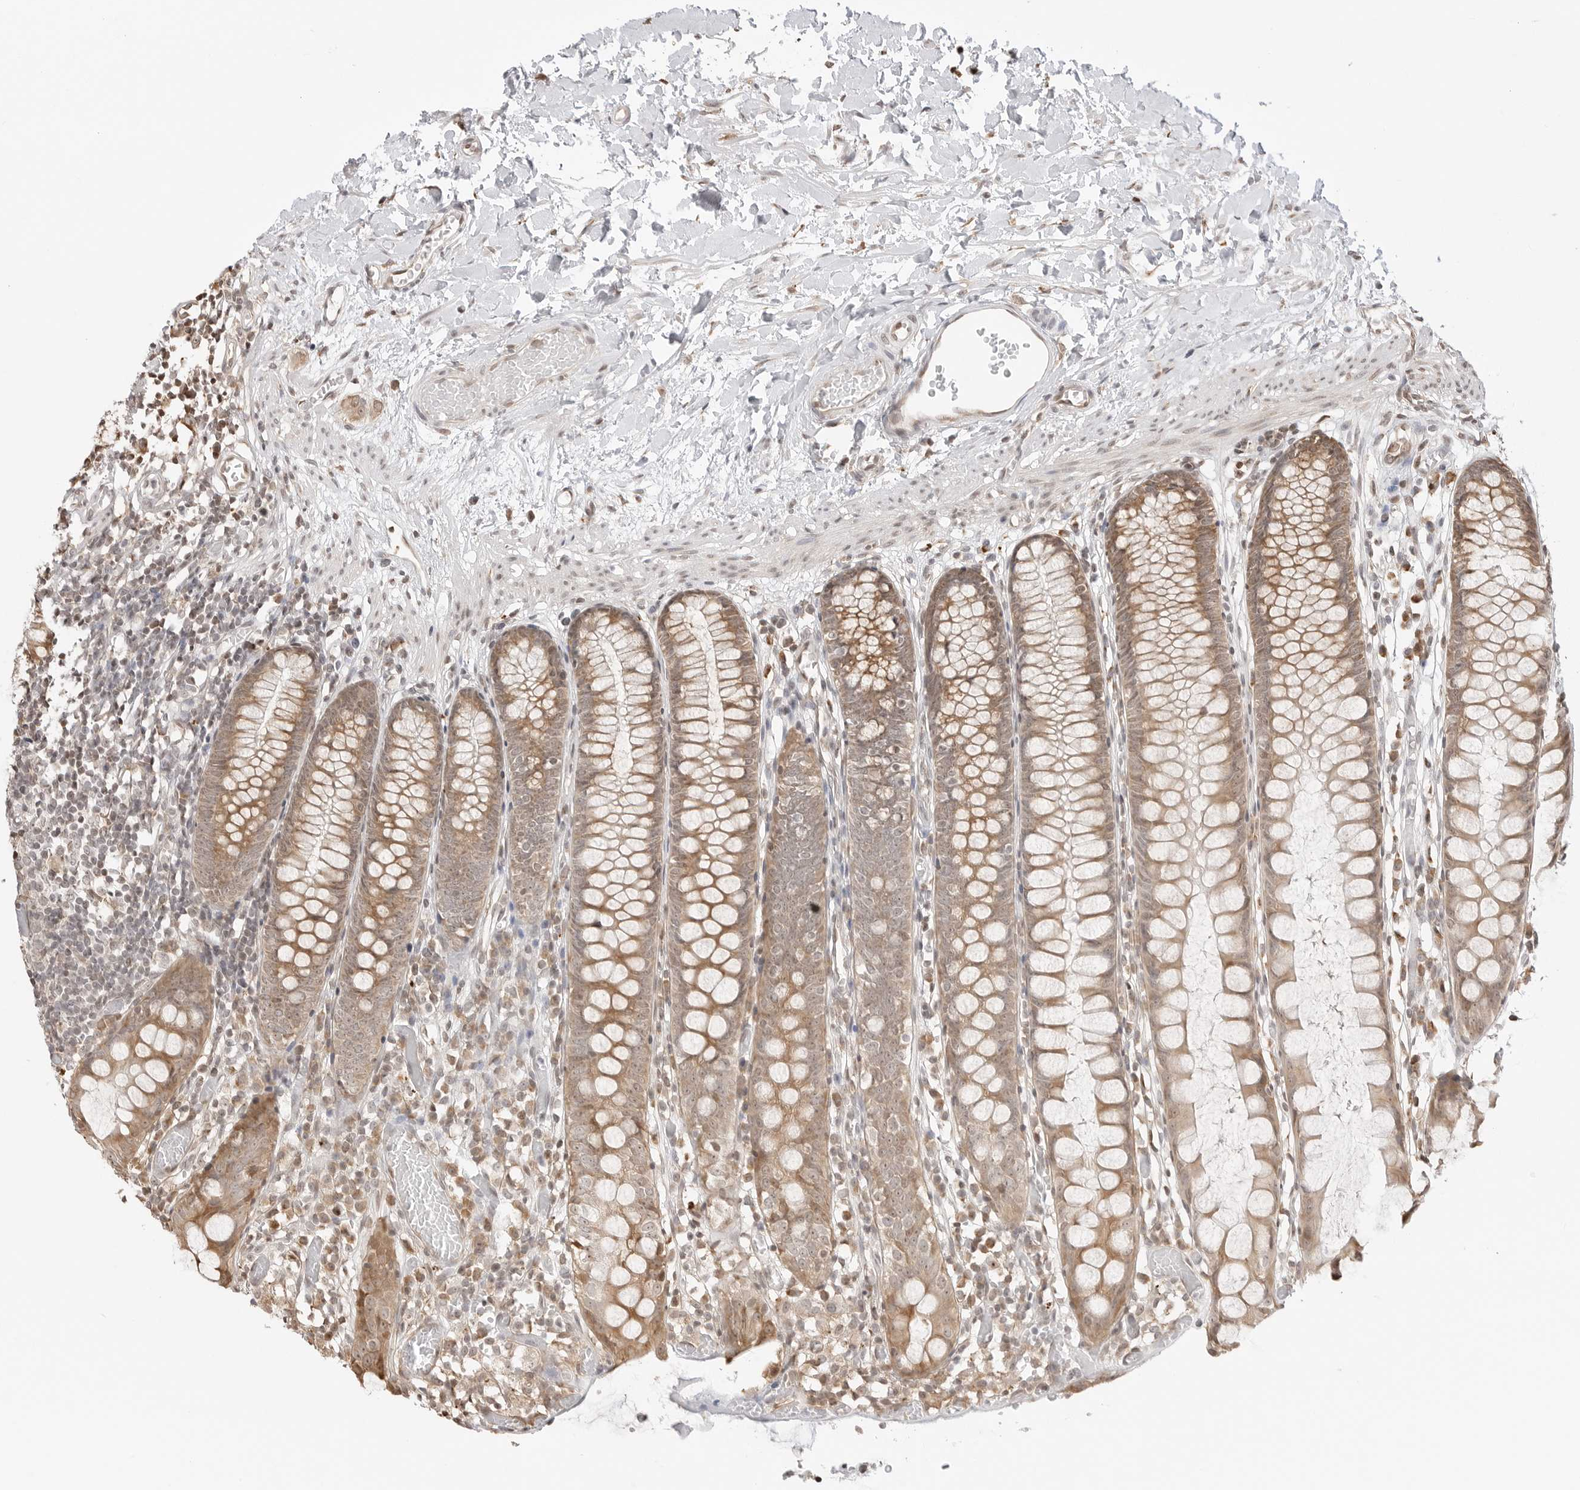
{"staining": {"intensity": "moderate", "quantity": ">75%", "location": "cytoplasmic/membranous,nuclear"}, "tissue": "colon", "cell_type": "Endothelial cells", "image_type": "normal", "snomed": [{"axis": "morphology", "description": "Normal tissue, NOS"}, {"axis": "topography", "description": "Colon"}], "caption": "Endothelial cells demonstrate medium levels of moderate cytoplasmic/membranous,nuclear staining in approximately >75% of cells in normal human colon.", "gene": "FKBP14", "patient": {"sex": "male", "age": 14}}